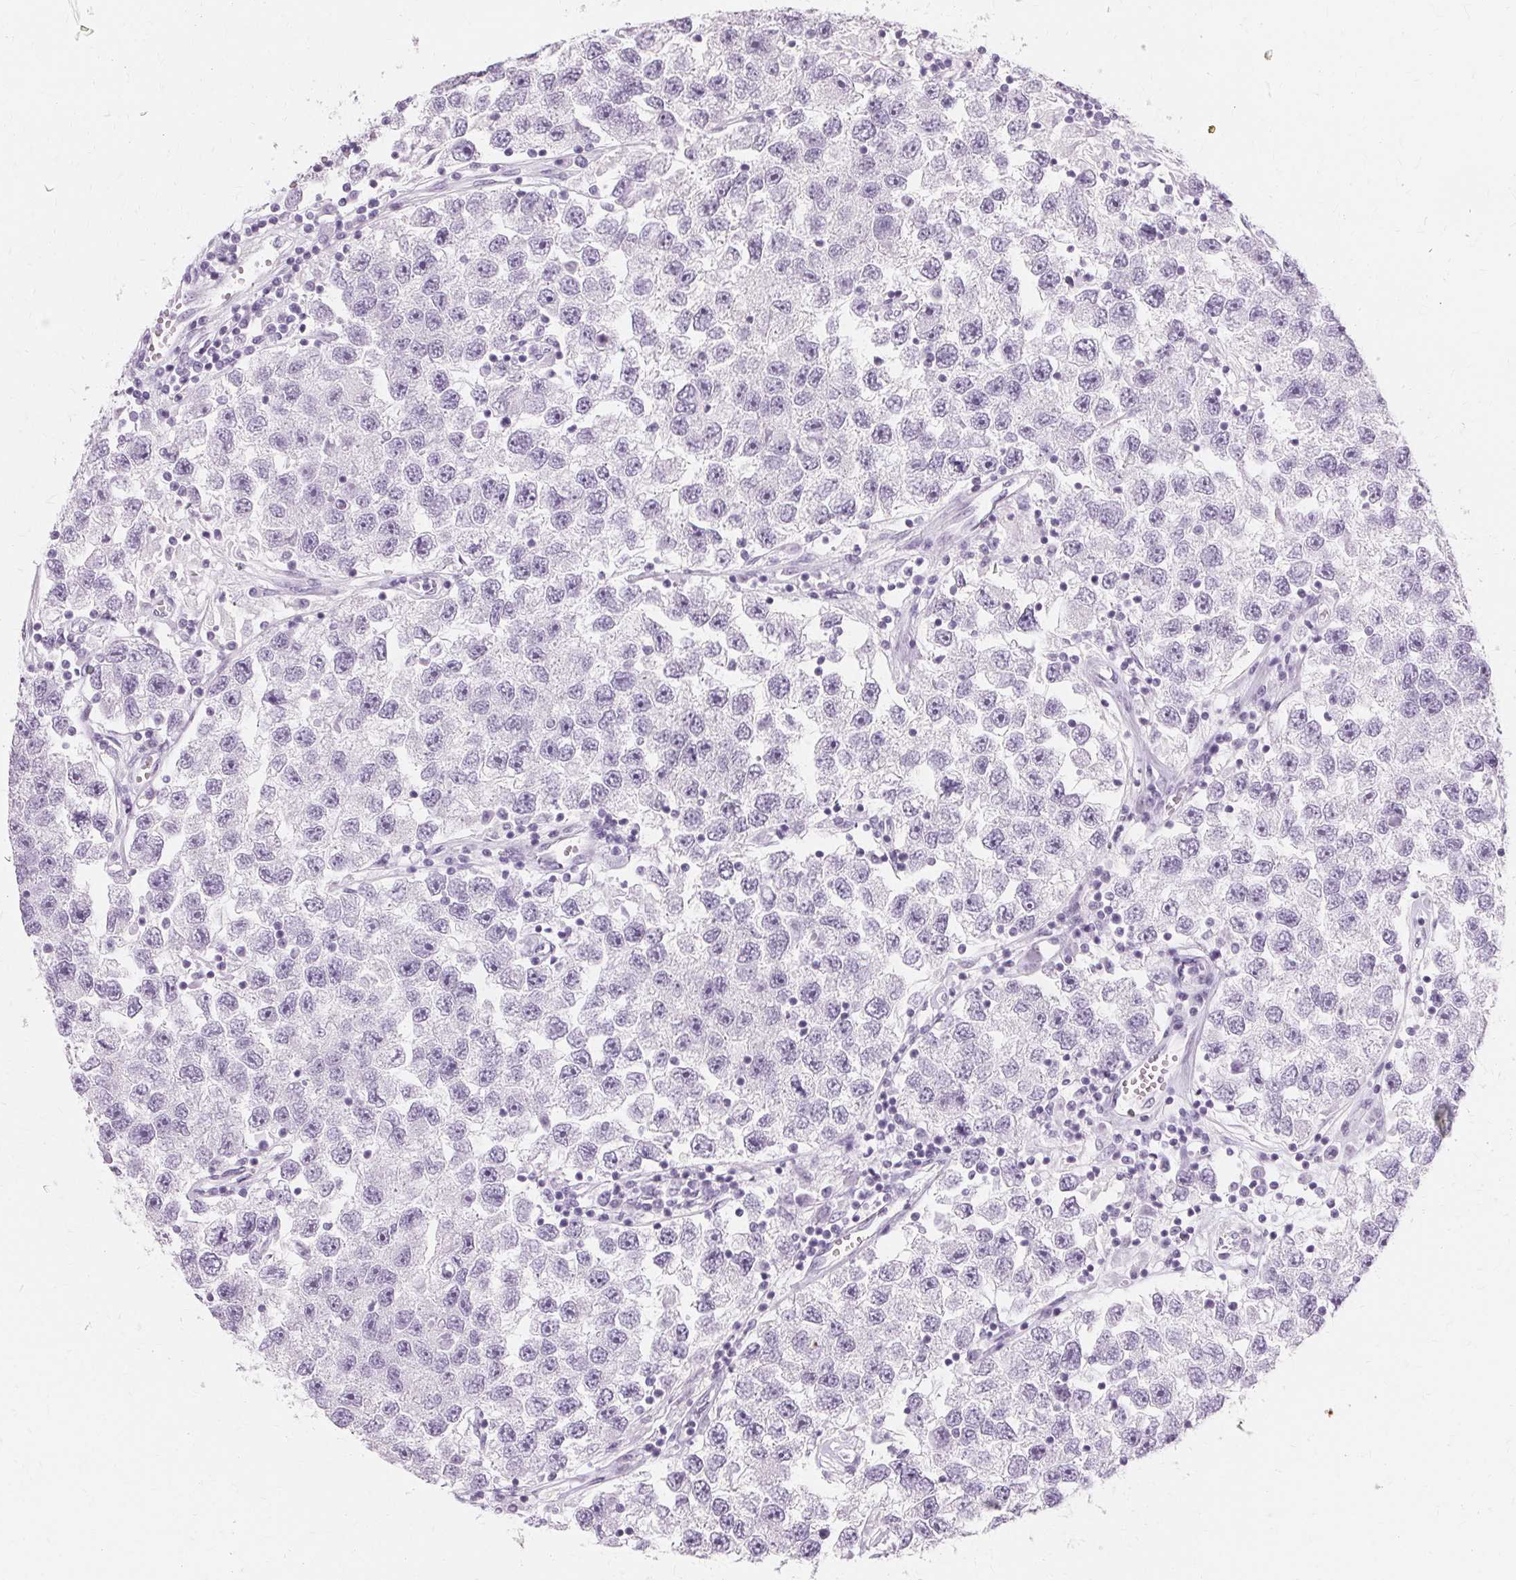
{"staining": {"intensity": "negative", "quantity": "none", "location": "none"}, "tissue": "testis cancer", "cell_type": "Tumor cells", "image_type": "cancer", "snomed": [{"axis": "morphology", "description": "Seminoma, NOS"}, {"axis": "topography", "description": "Testis"}], "caption": "Micrograph shows no protein staining in tumor cells of testis cancer (seminoma) tissue.", "gene": "KRT6C", "patient": {"sex": "male", "age": 26}}